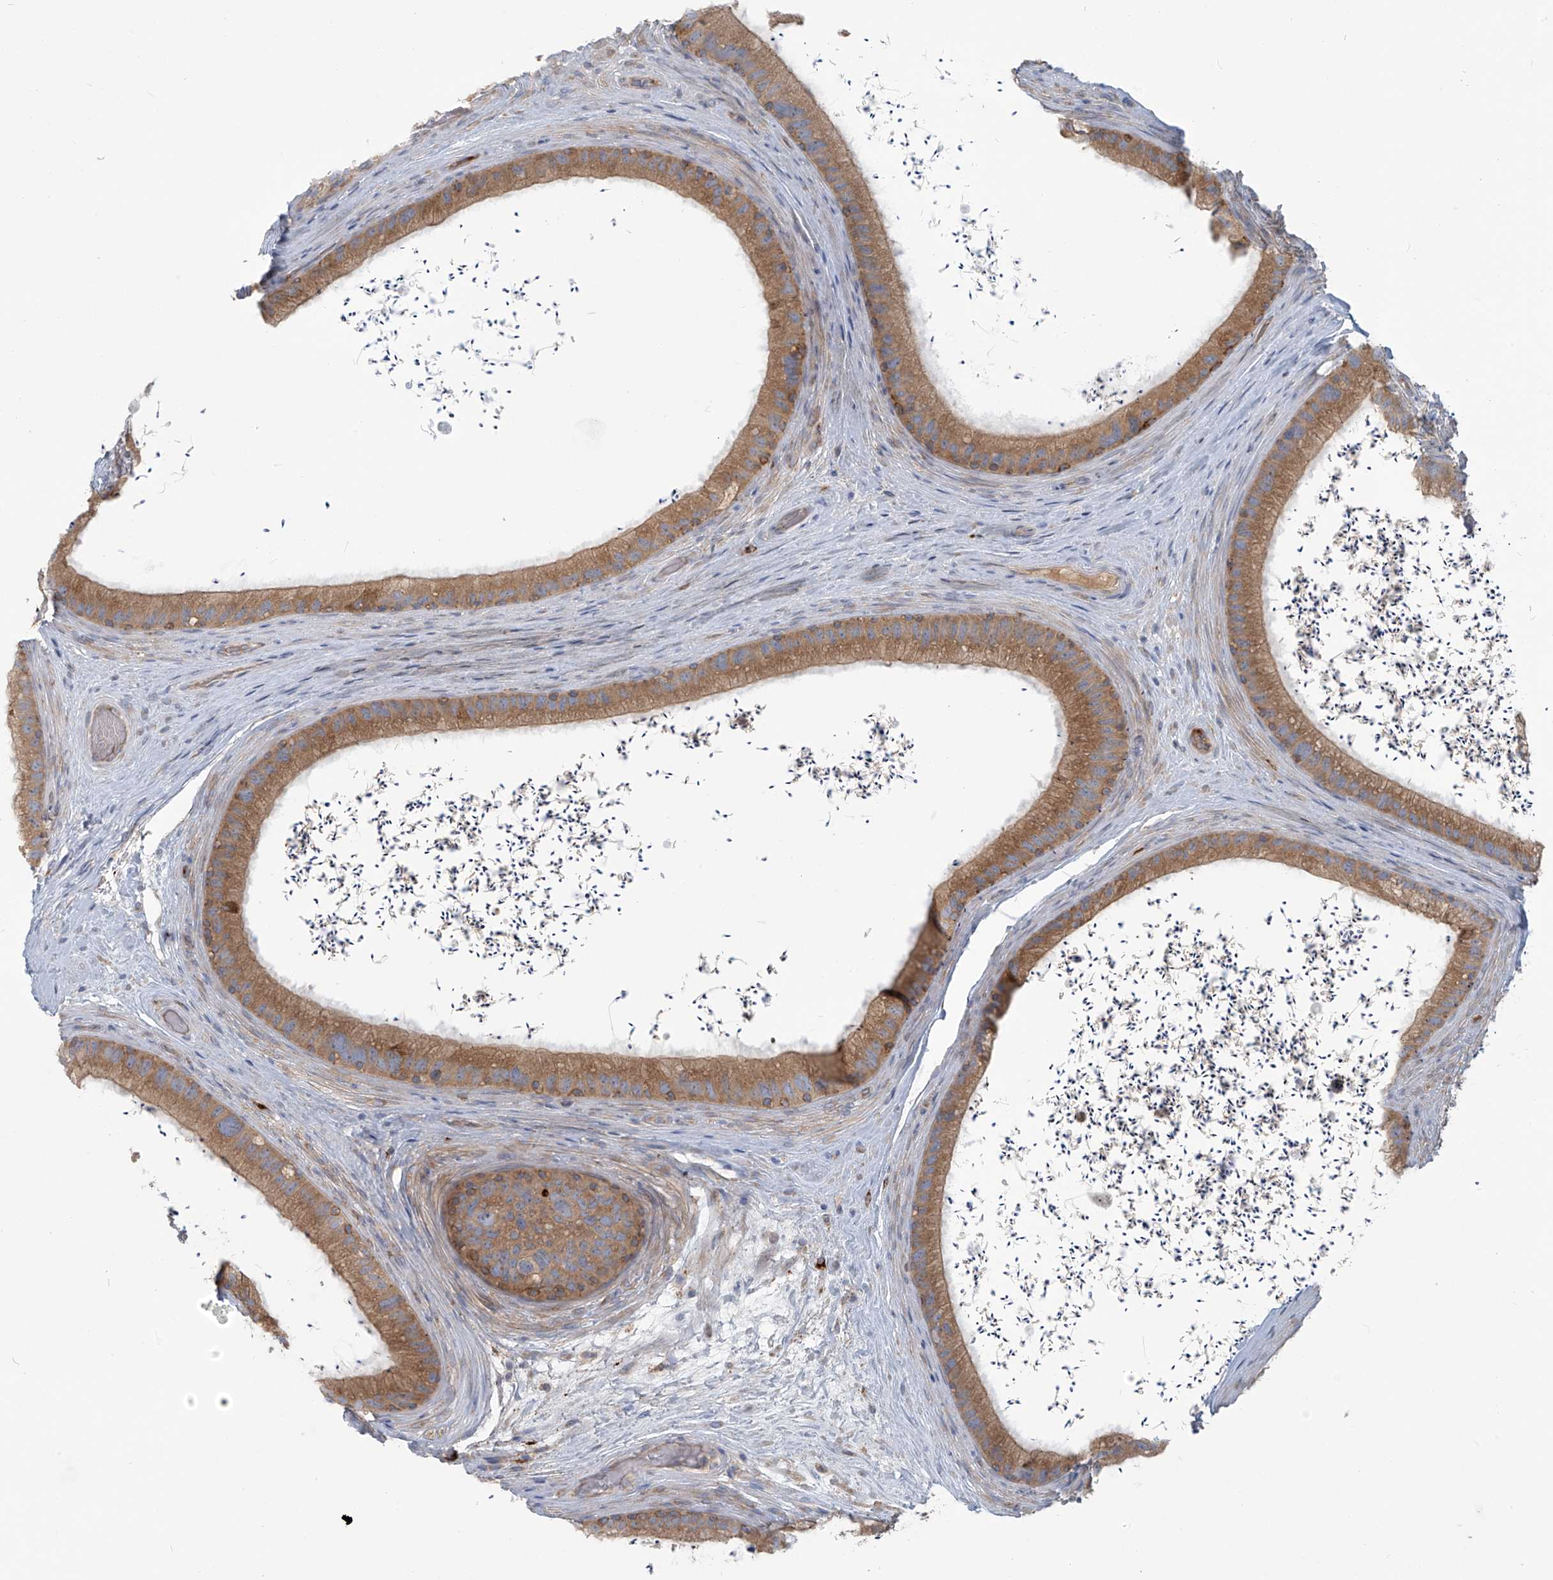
{"staining": {"intensity": "moderate", "quantity": ">75%", "location": "cytoplasmic/membranous"}, "tissue": "epididymis", "cell_type": "Glandular cells", "image_type": "normal", "snomed": [{"axis": "morphology", "description": "Normal tissue, NOS"}, {"axis": "topography", "description": "Epididymis, spermatic cord, NOS"}], "caption": "Immunohistochemical staining of unremarkable human epididymis exhibits medium levels of moderate cytoplasmic/membranous expression in approximately >75% of glandular cells. The staining was performed using DAB, with brown indicating positive protein expression. Nuclei are stained blue with hematoxylin.", "gene": "LZTS3", "patient": {"sex": "male", "age": 50}}